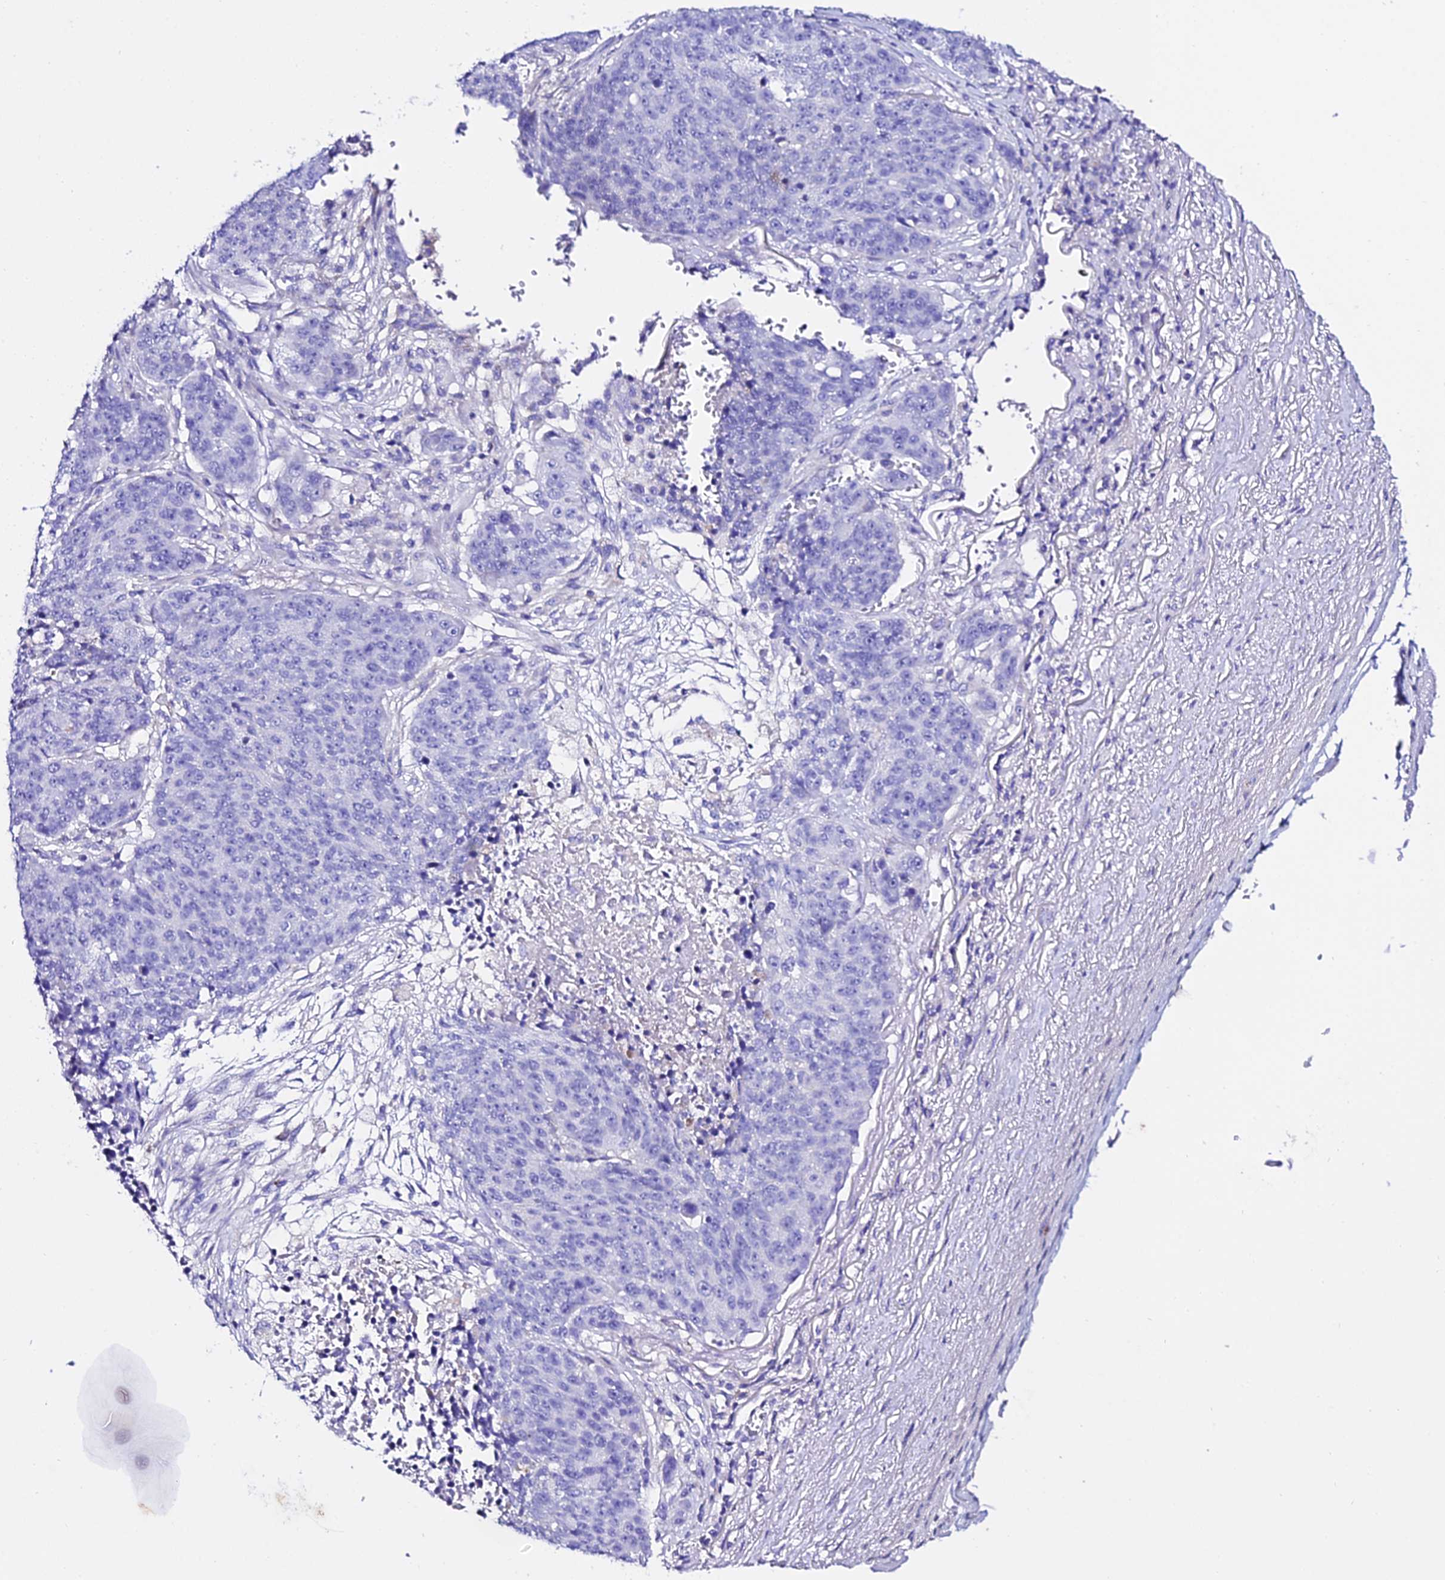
{"staining": {"intensity": "negative", "quantity": "none", "location": "none"}, "tissue": "lung cancer", "cell_type": "Tumor cells", "image_type": "cancer", "snomed": [{"axis": "morphology", "description": "Normal tissue, NOS"}, {"axis": "morphology", "description": "Squamous cell carcinoma, NOS"}, {"axis": "topography", "description": "Lymph node"}, {"axis": "topography", "description": "Lung"}], "caption": "Tumor cells show no significant protein positivity in squamous cell carcinoma (lung).", "gene": "TMEM117", "patient": {"sex": "male", "age": 66}}